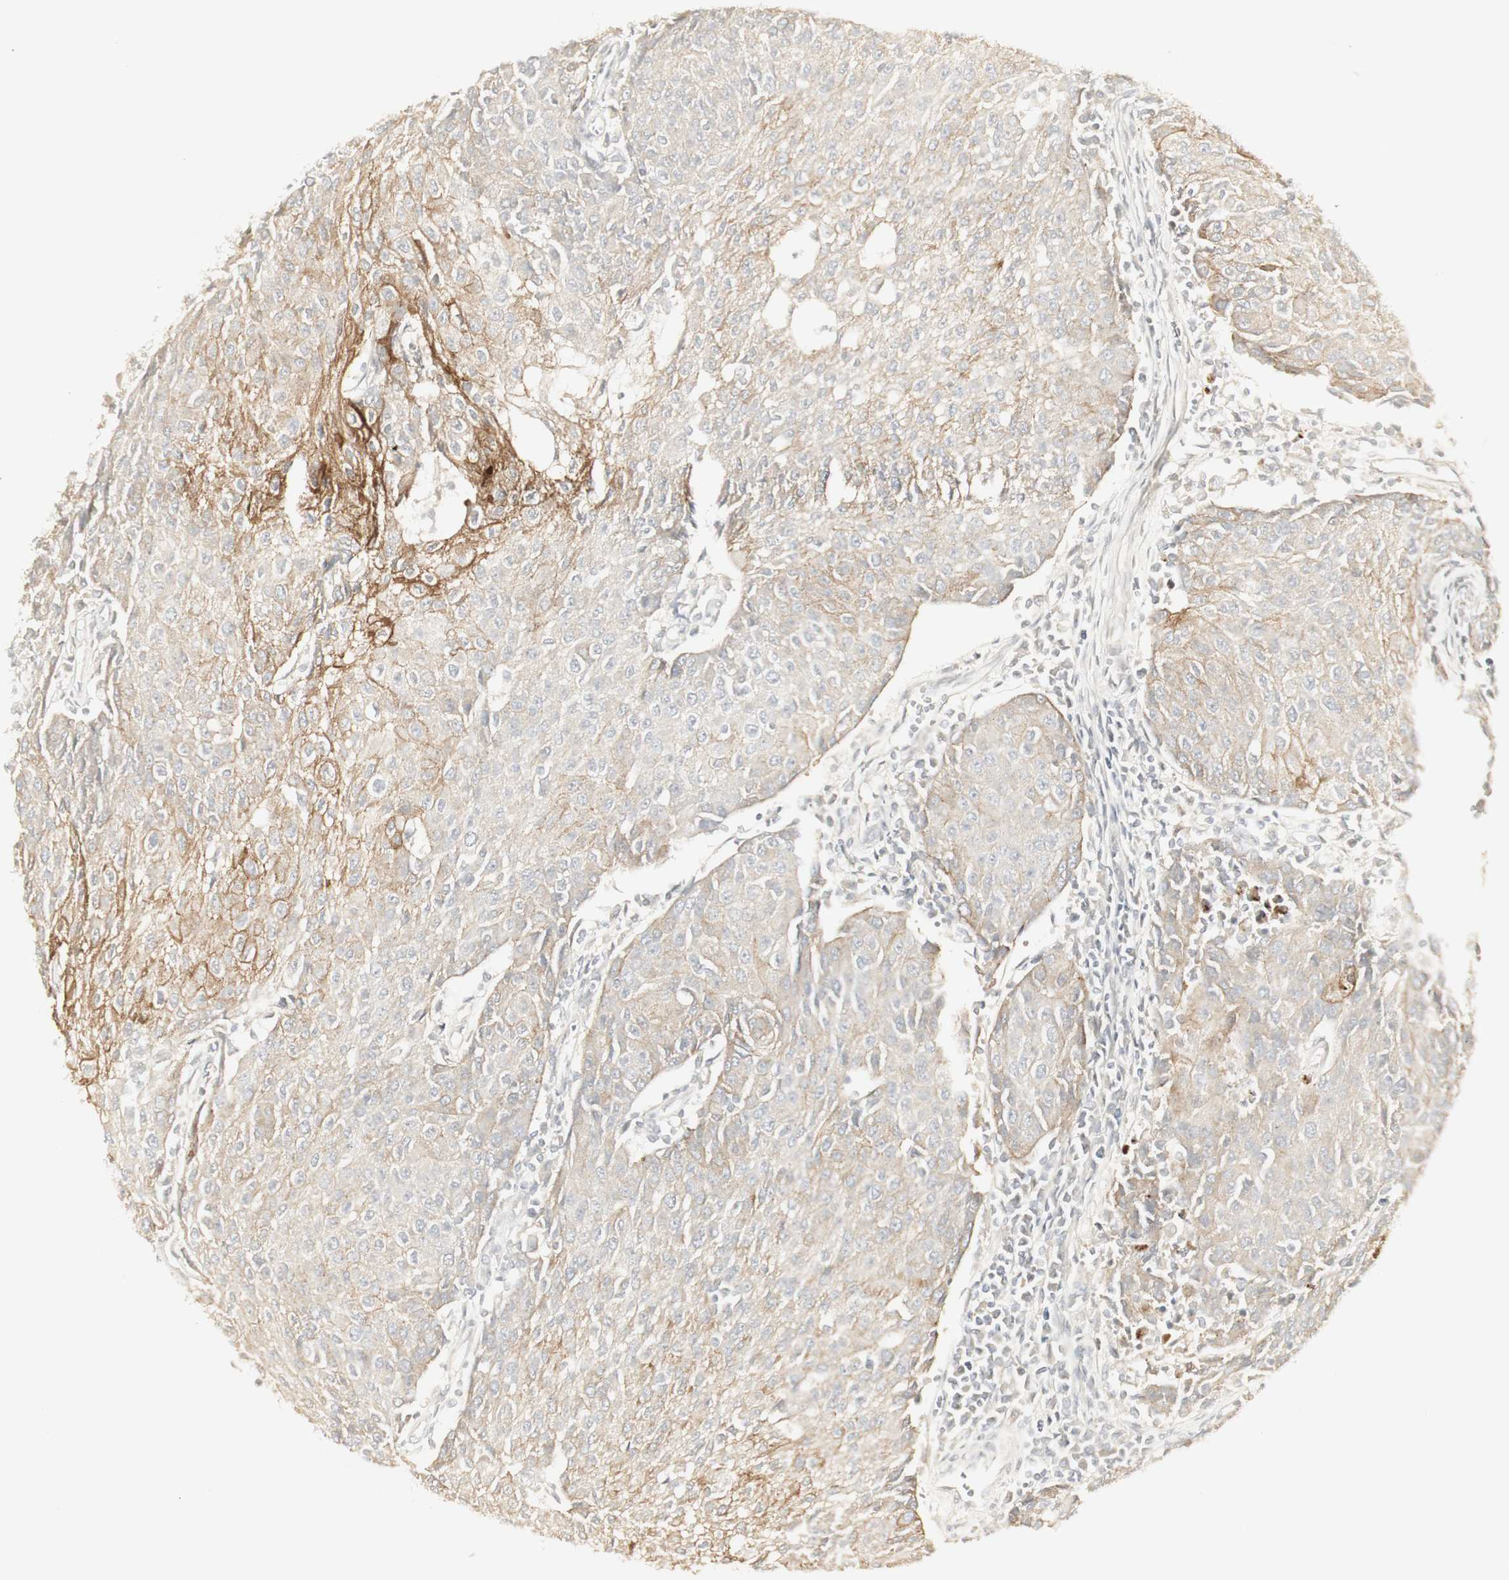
{"staining": {"intensity": "moderate", "quantity": ">75%", "location": "cytoplasmic/membranous"}, "tissue": "urothelial cancer", "cell_type": "Tumor cells", "image_type": "cancer", "snomed": [{"axis": "morphology", "description": "Urothelial carcinoma, High grade"}, {"axis": "topography", "description": "Urinary bladder"}], "caption": "The photomicrograph demonstrates immunohistochemical staining of urothelial cancer. There is moderate cytoplasmic/membranous positivity is appreciated in about >75% of tumor cells.", "gene": "DSC2", "patient": {"sex": "female", "age": 85}}